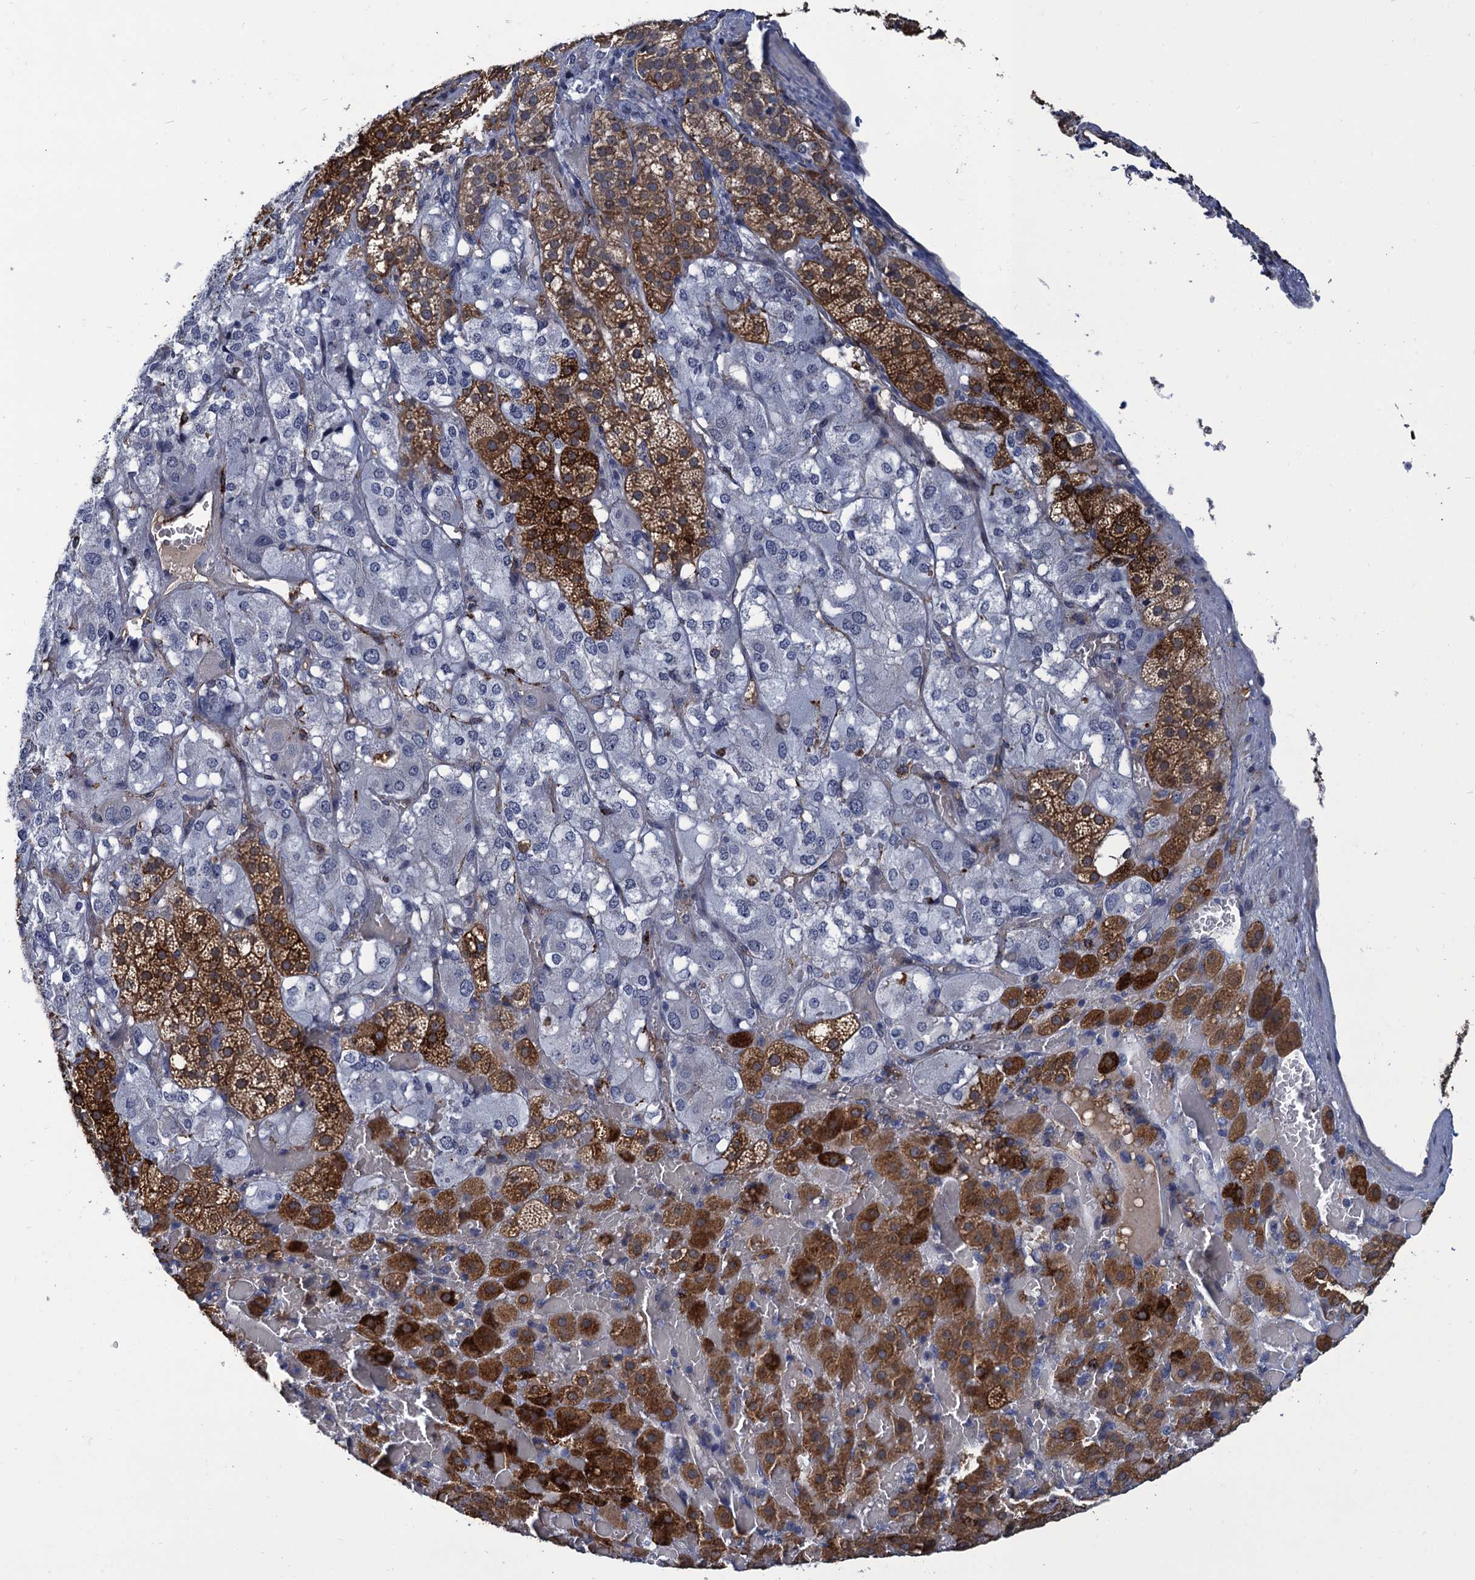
{"staining": {"intensity": "strong", "quantity": "25%-75%", "location": "cytoplasmic/membranous"}, "tissue": "adrenal gland", "cell_type": "Glandular cells", "image_type": "normal", "snomed": [{"axis": "morphology", "description": "Normal tissue, NOS"}, {"axis": "topography", "description": "Adrenal gland"}], "caption": "Approximately 25%-75% of glandular cells in normal adrenal gland display strong cytoplasmic/membranous protein expression as visualized by brown immunohistochemical staining.", "gene": "DNHD1", "patient": {"sex": "female", "age": 59}}